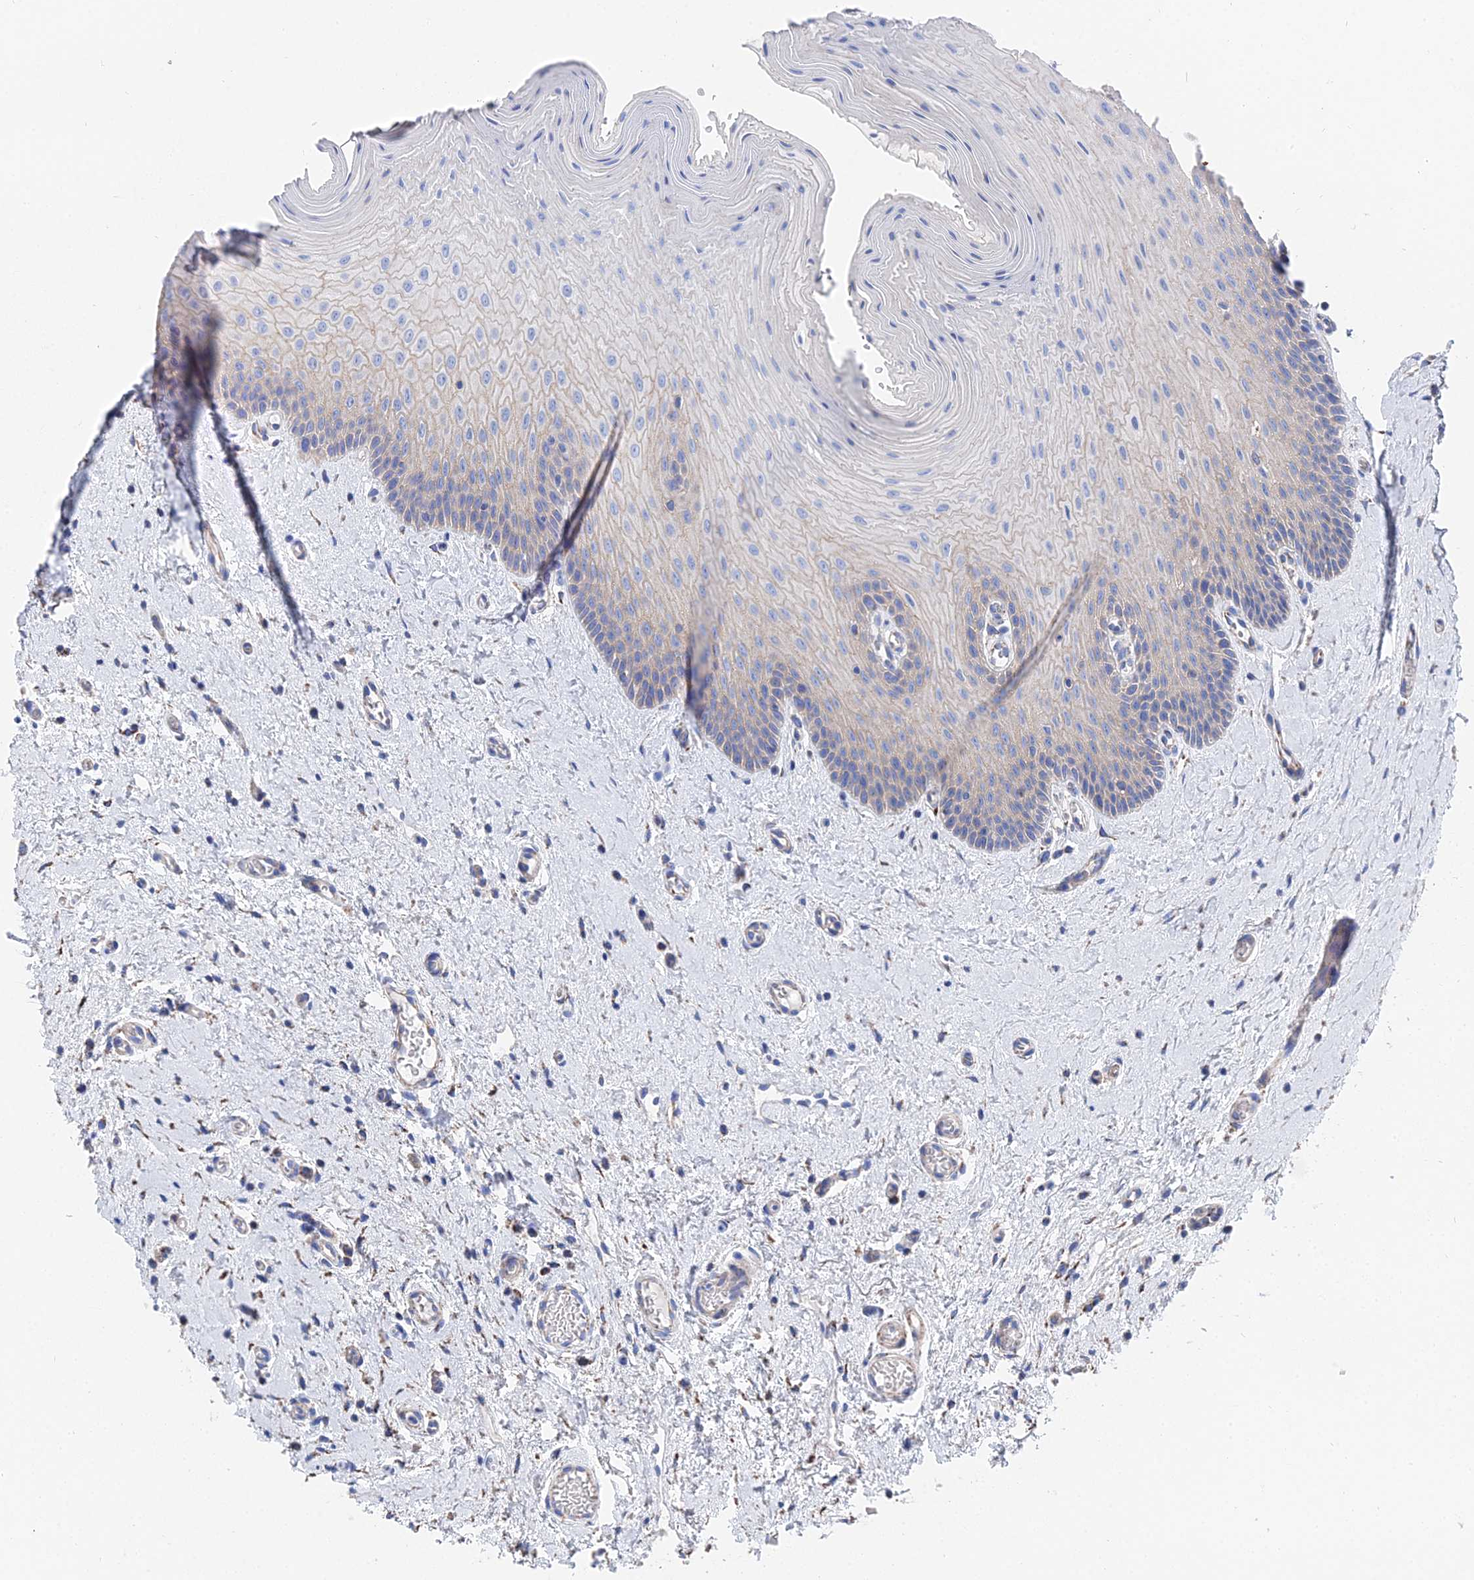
{"staining": {"intensity": "negative", "quantity": "none", "location": "none"}, "tissue": "oral mucosa", "cell_type": "Squamous epithelial cells", "image_type": "normal", "snomed": [{"axis": "morphology", "description": "Normal tissue, NOS"}, {"axis": "topography", "description": "Oral tissue"}, {"axis": "topography", "description": "Tounge, NOS"}], "caption": "The micrograph reveals no staining of squamous epithelial cells in unremarkable oral mucosa.", "gene": "IFT80", "patient": {"sex": "male", "age": 47}}